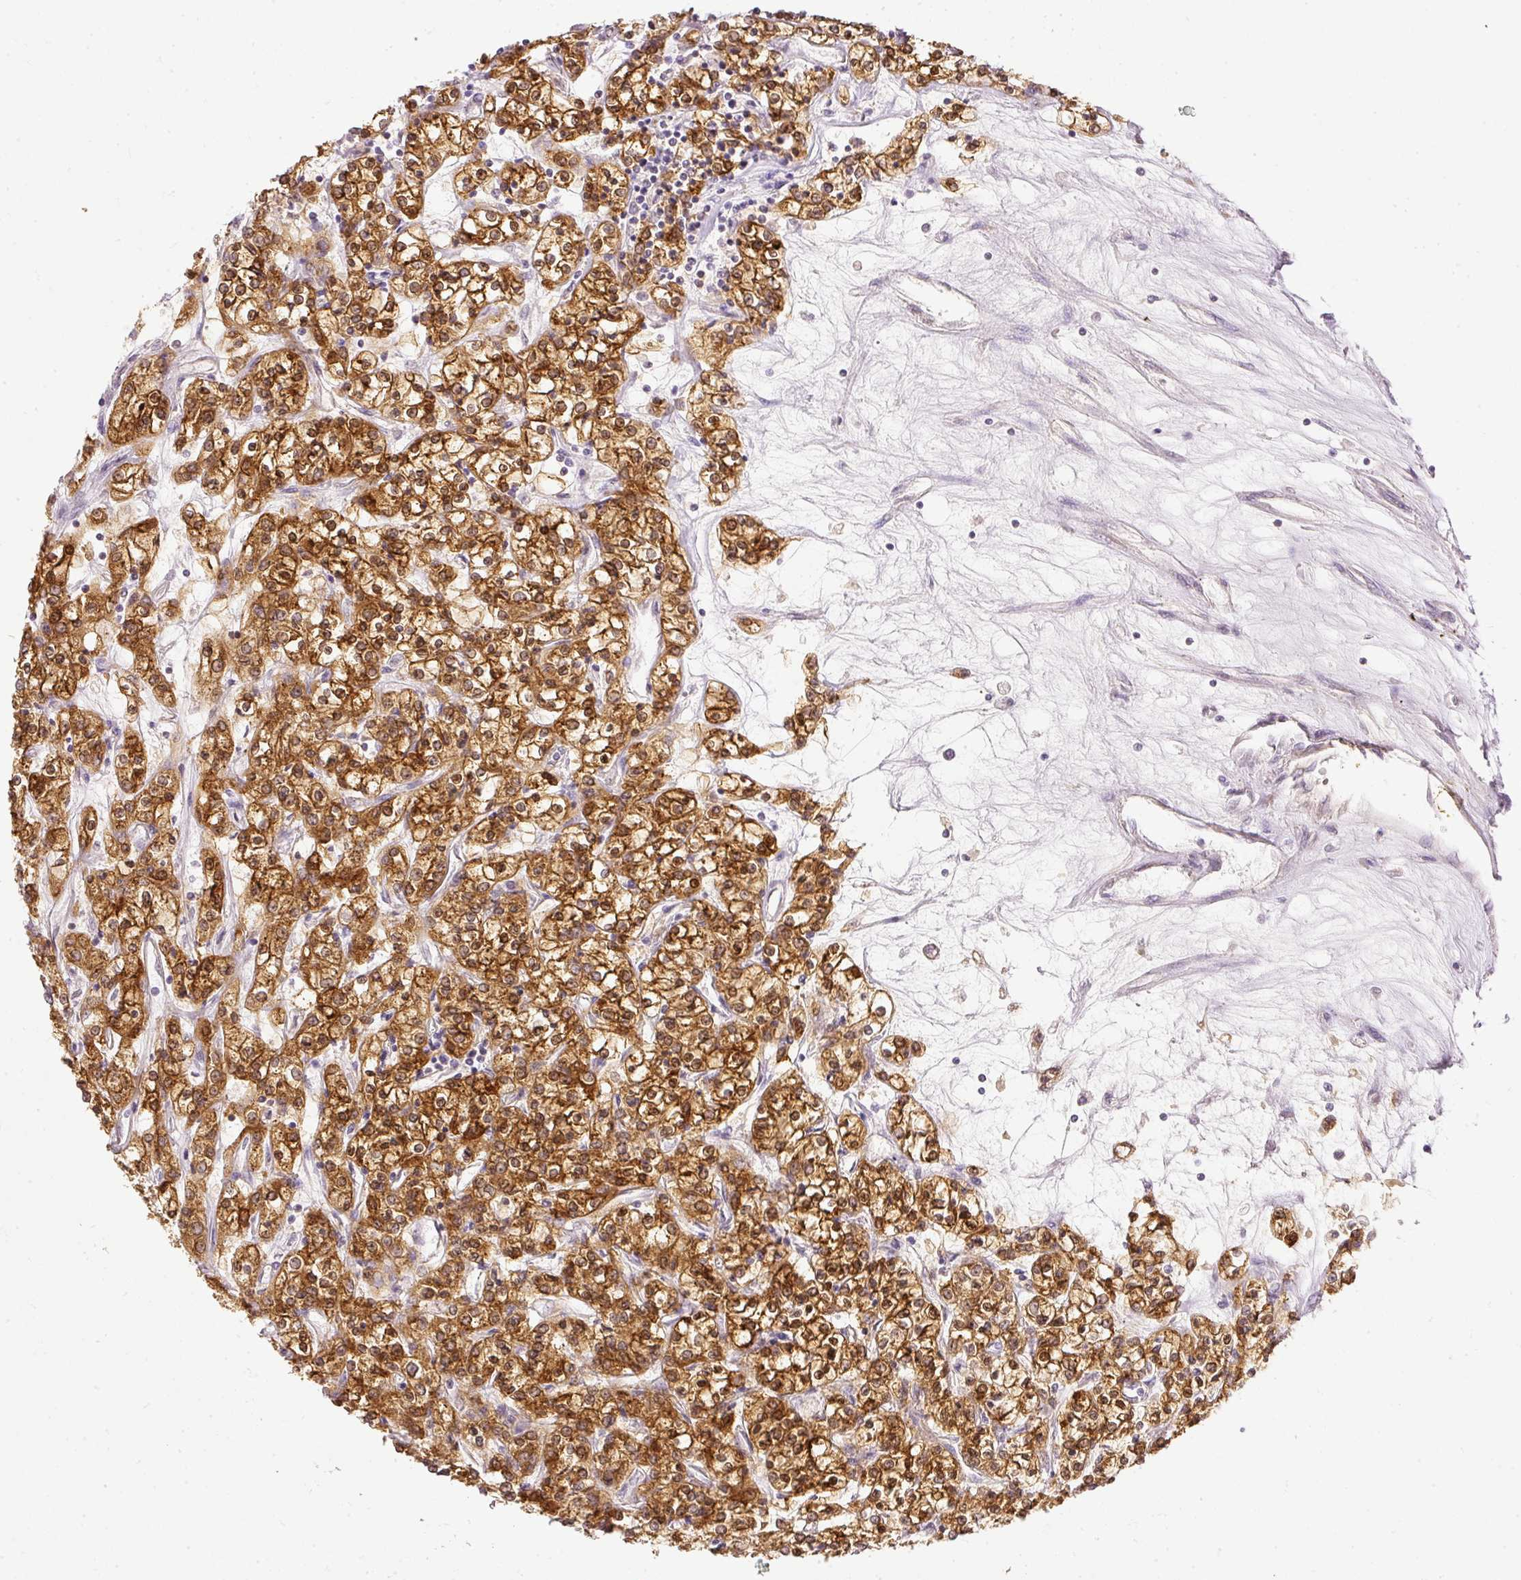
{"staining": {"intensity": "strong", "quantity": ">75%", "location": "cytoplasmic/membranous,nuclear"}, "tissue": "renal cancer", "cell_type": "Tumor cells", "image_type": "cancer", "snomed": [{"axis": "morphology", "description": "Adenocarcinoma, NOS"}, {"axis": "topography", "description": "Kidney"}], "caption": "This is an image of immunohistochemistry (IHC) staining of adenocarcinoma (renal), which shows strong positivity in the cytoplasmic/membranous and nuclear of tumor cells.", "gene": "ARMH3", "patient": {"sex": "female", "age": 59}}